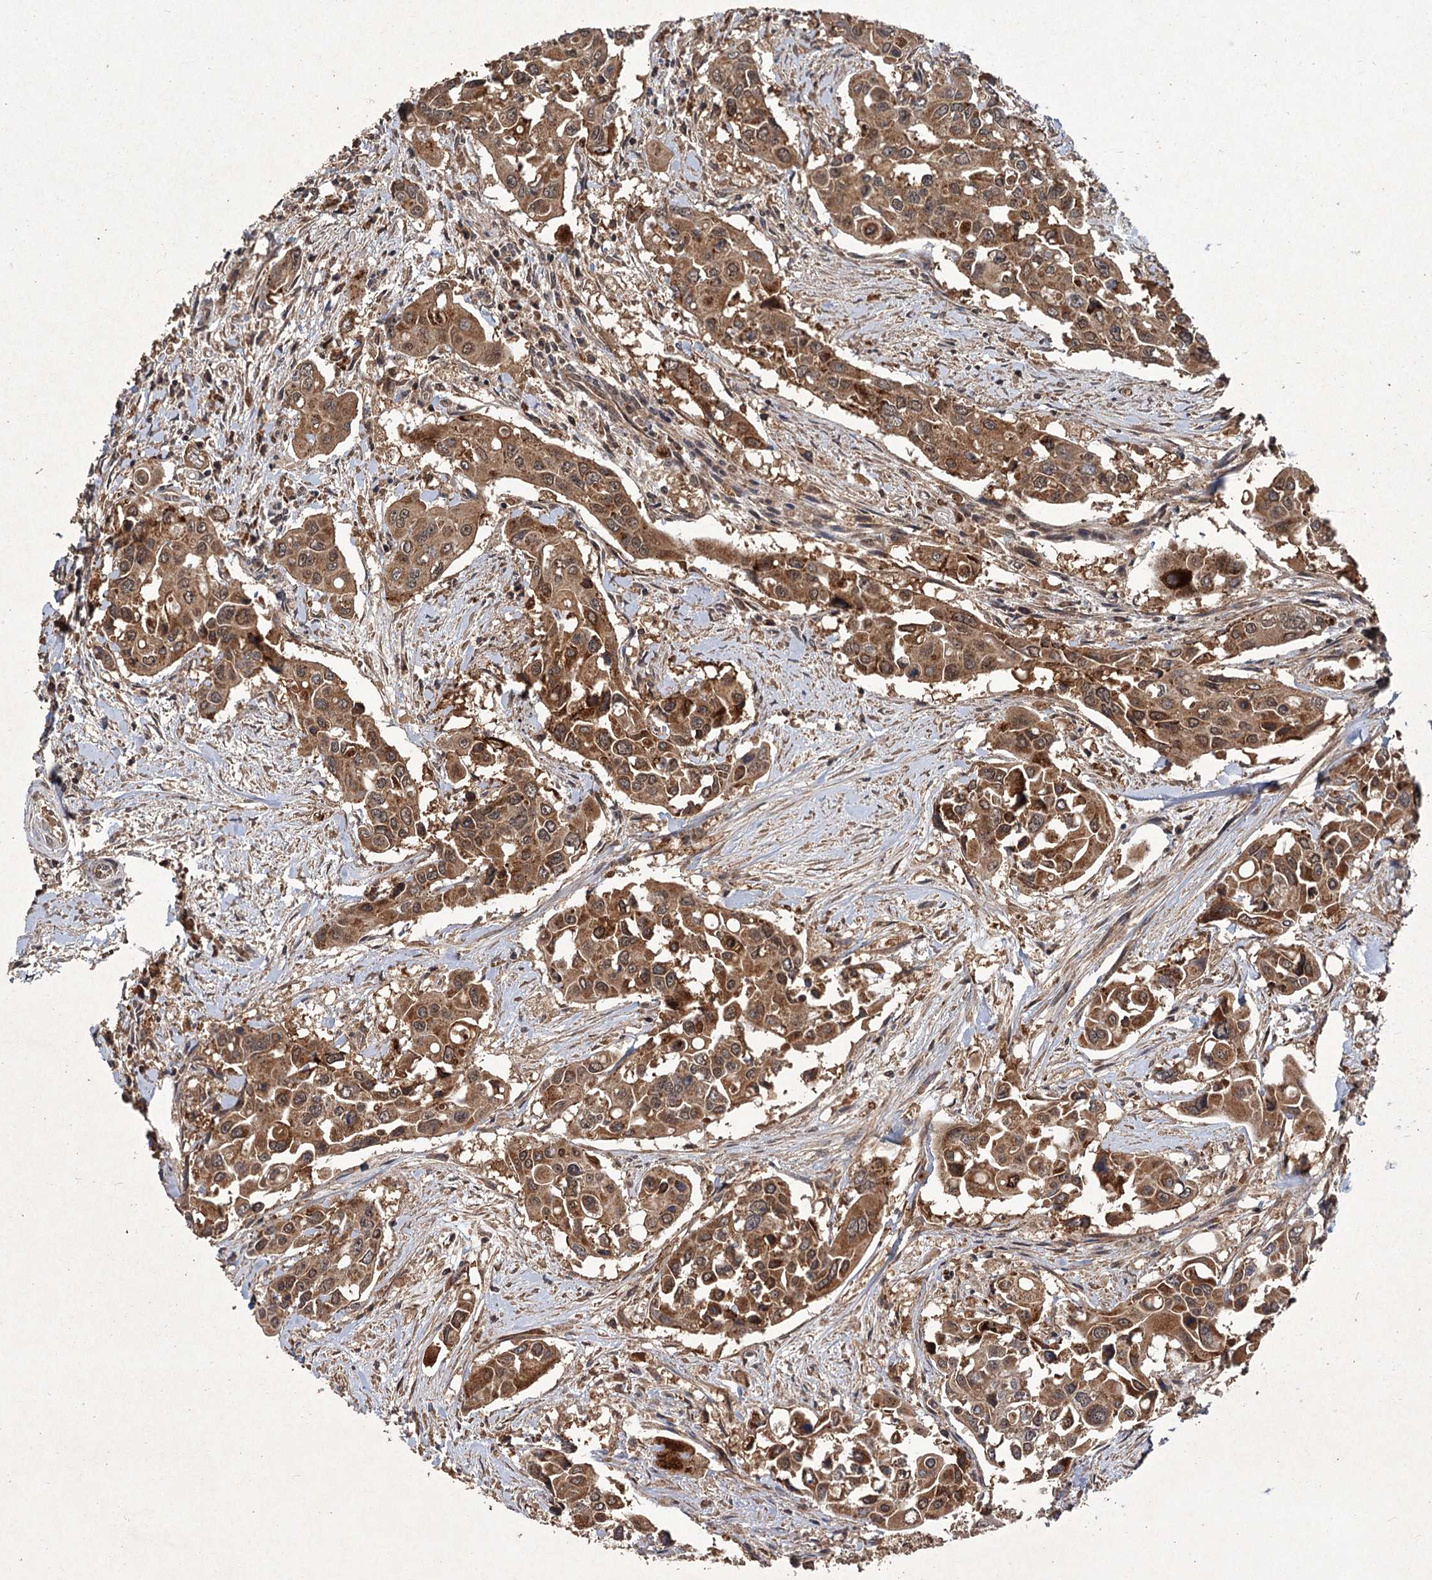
{"staining": {"intensity": "moderate", "quantity": ">75%", "location": "cytoplasmic/membranous,nuclear"}, "tissue": "colorectal cancer", "cell_type": "Tumor cells", "image_type": "cancer", "snomed": [{"axis": "morphology", "description": "Adenocarcinoma, NOS"}, {"axis": "topography", "description": "Colon"}], "caption": "The photomicrograph displays a brown stain indicating the presence of a protein in the cytoplasmic/membranous and nuclear of tumor cells in colorectal cancer.", "gene": "KANSL2", "patient": {"sex": "male", "age": 77}}